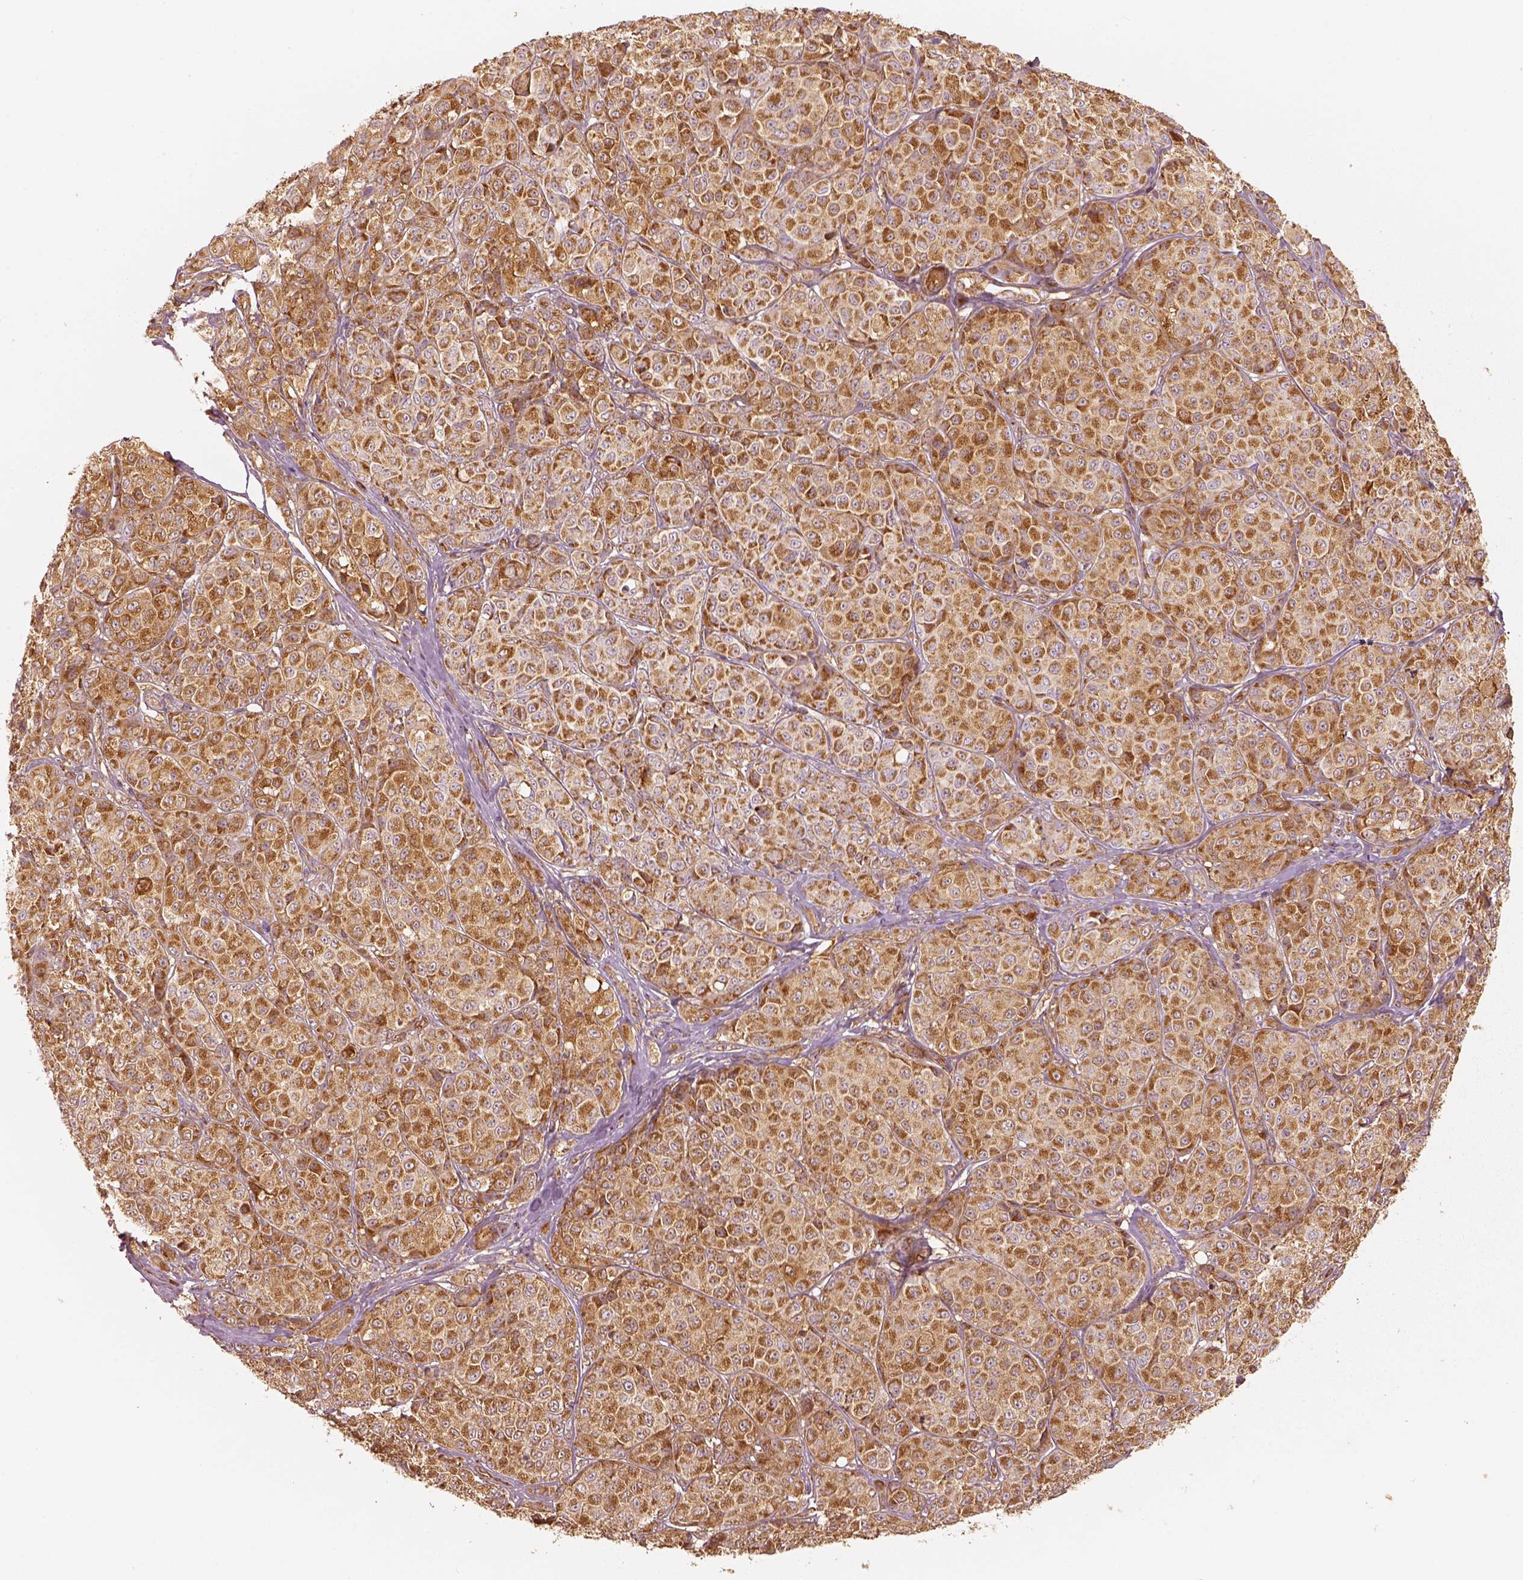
{"staining": {"intensity": "moderate", "quantity": ">75%", "location": "cytoplasmic/membranous"}, "tissue": "melanoma", "cell_type": "Tumor cells", "image_type": "cancer", "snomed": [{"axis": "morphology", "description": "Malignant melanoma, NOS"}, {"axis": "topography", "description": "Skin"}], "caption": "About >75% of tumor cells in human malignant melanoma show moderate cytoplasmic/membranous protein staining as visualized by brown immunohistochemical staining.", "gene": "FSCN1", "patient": {"sex": "male", "age": 89}}